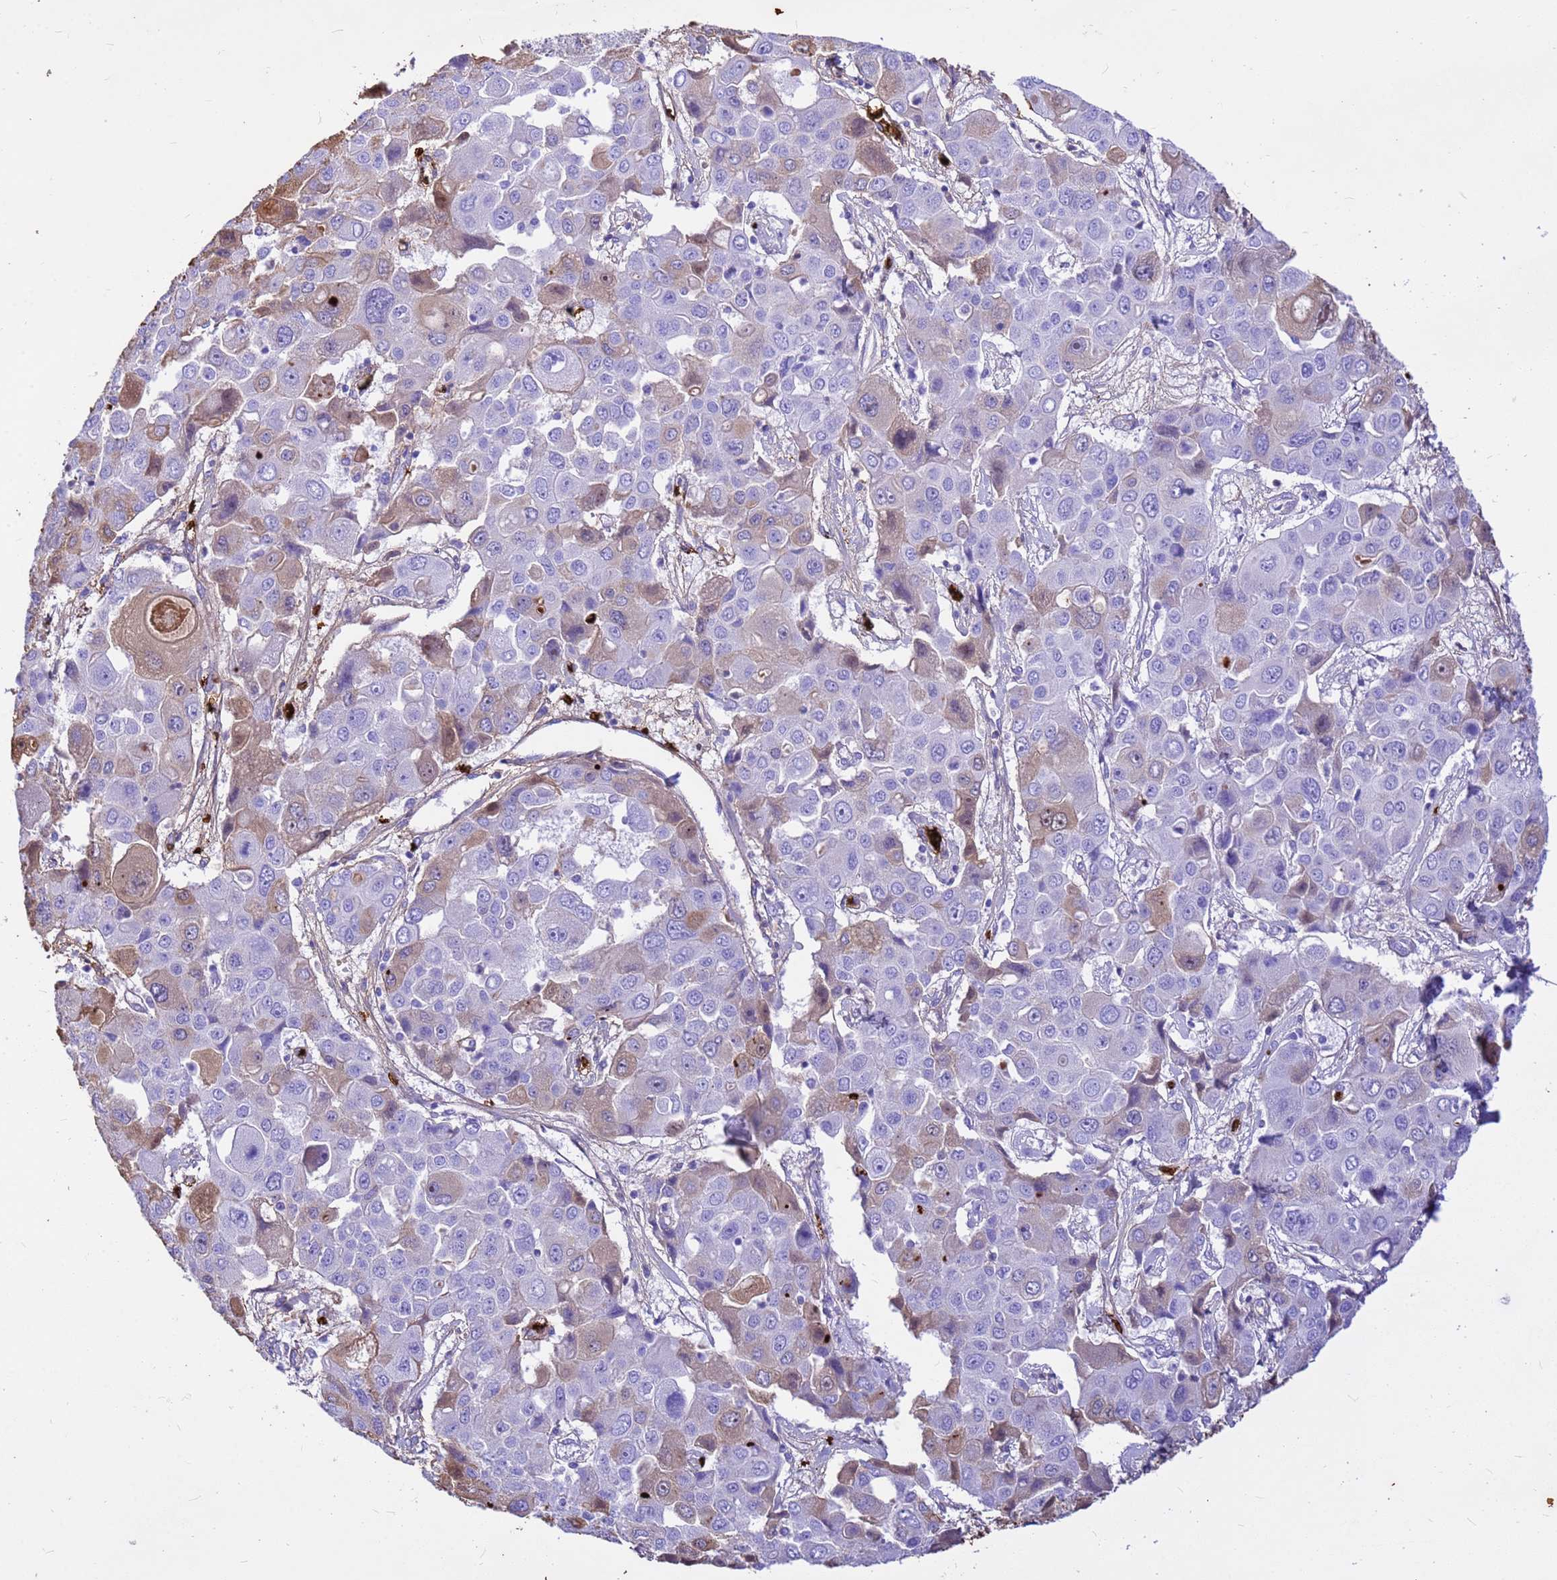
{"staining": {"intensity": "weak", "quantity": "<25%", "location": "cytoplasmic/membranous"}, "tissue": "liver cancer", "cell_type": "Tumor cells", "image_type": "cancer", "snomed": [{"axis": "morphology", "description": "Cholangiocarcinoma"}, {"axis": "topography", "description": "Liver"}], "caption": "Immunohistochemistry (IHC) photomicrograph of neoplastic tissue: liver cancer stained with DAB (3,3'-diaminobenzidine) exhibits no significant protein positivity in tumor cells.", "gene": "HBA2", "patient": {"sex": "male", "age": 67}}